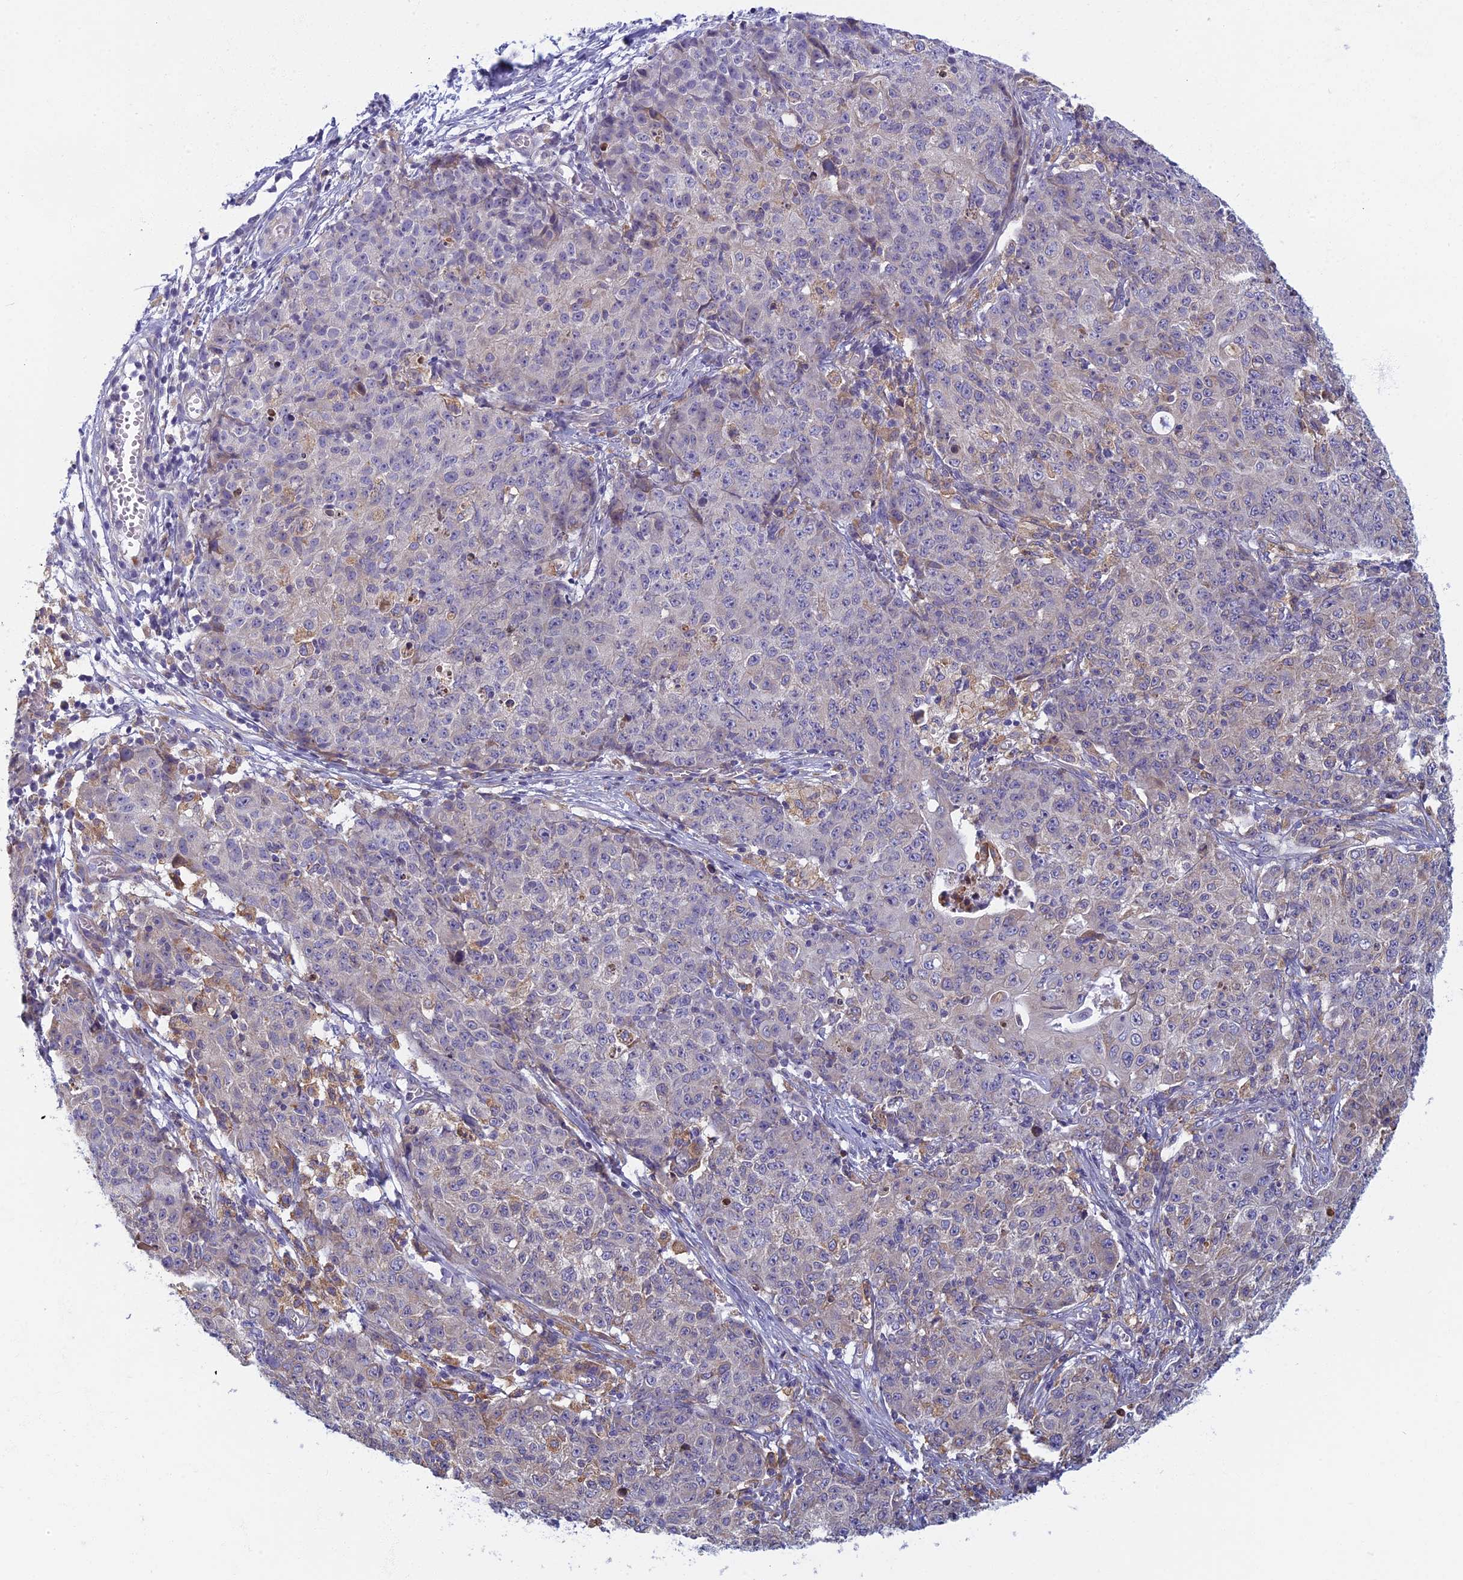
{"staining": {"intensity": "weak", "quantity": "<25%", "location": "cytoplasmic/membranous"}, "tissue": "ovarian cancer", "cell_type": "Tumor cells", "image_type": "cancer", "snomed": [{"axis": "morphology", "description": "Carcinoma, endometroid"}, {"axis": "topography", "description": "Ovary"}], "caption": "Tumor cells are negative for protein expression in human ovarian cancer (endometroid carcinoma).", "gene": "DDX51", "patient": {"sex": "female", "age": 42}}